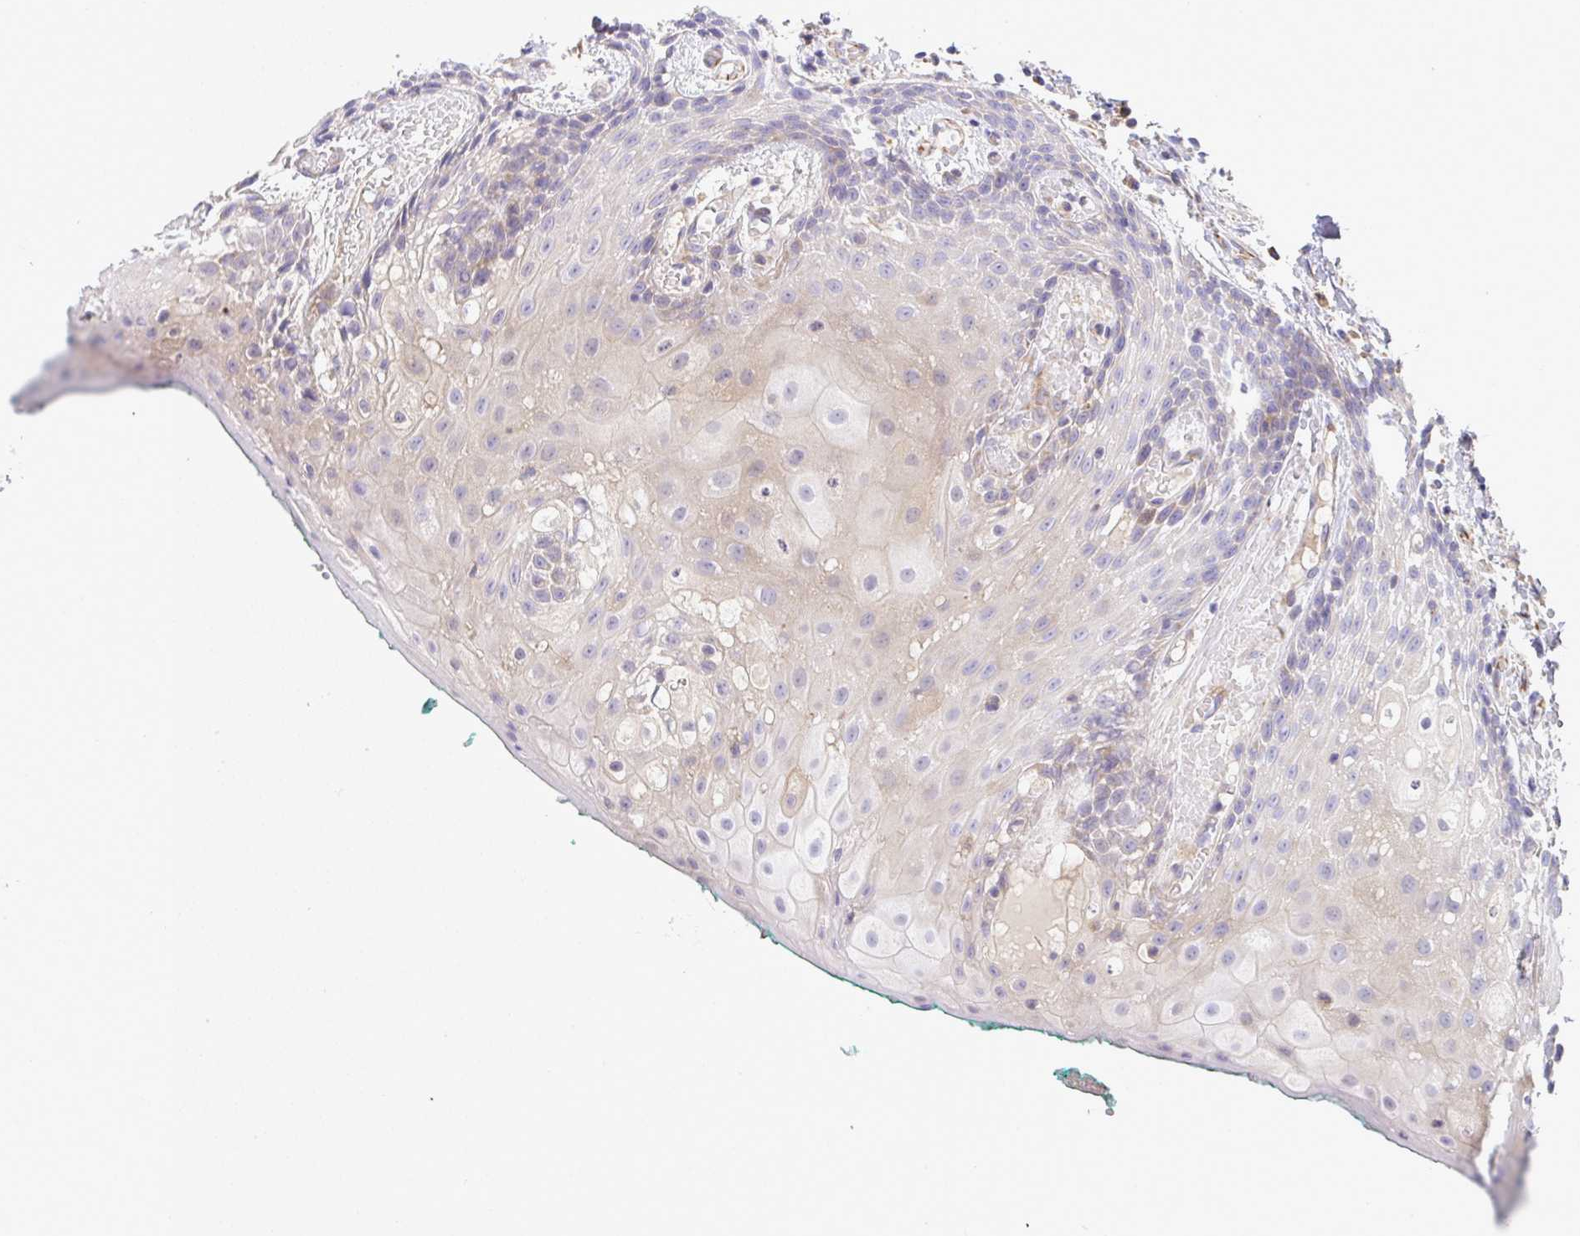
{"staining": {"intensity": "negative", "quantity": "none", "location": "none"}, "tissue": "oral mucosa", "cell_type": "Squamous epithelial cells", "image_type": "normal", "snomed": [{"axis": "morphology", "description": "Normal tissue, NOS"}, {"axis": "topography", "description": "Oral tissue"}, {"axis": "topography", "description": "Tounge, NOS"}], "caption": "High magnification brightfield microscopy of unremarkable oral mucosa stained with DAB (3,3'-diaminobenzidine) (brown) and counterstained with hematoxylin (blue): squamous epithelial cells show no significant expression.", "gene": "GRID2", "patient": {"sex": "female", "age": 62}}